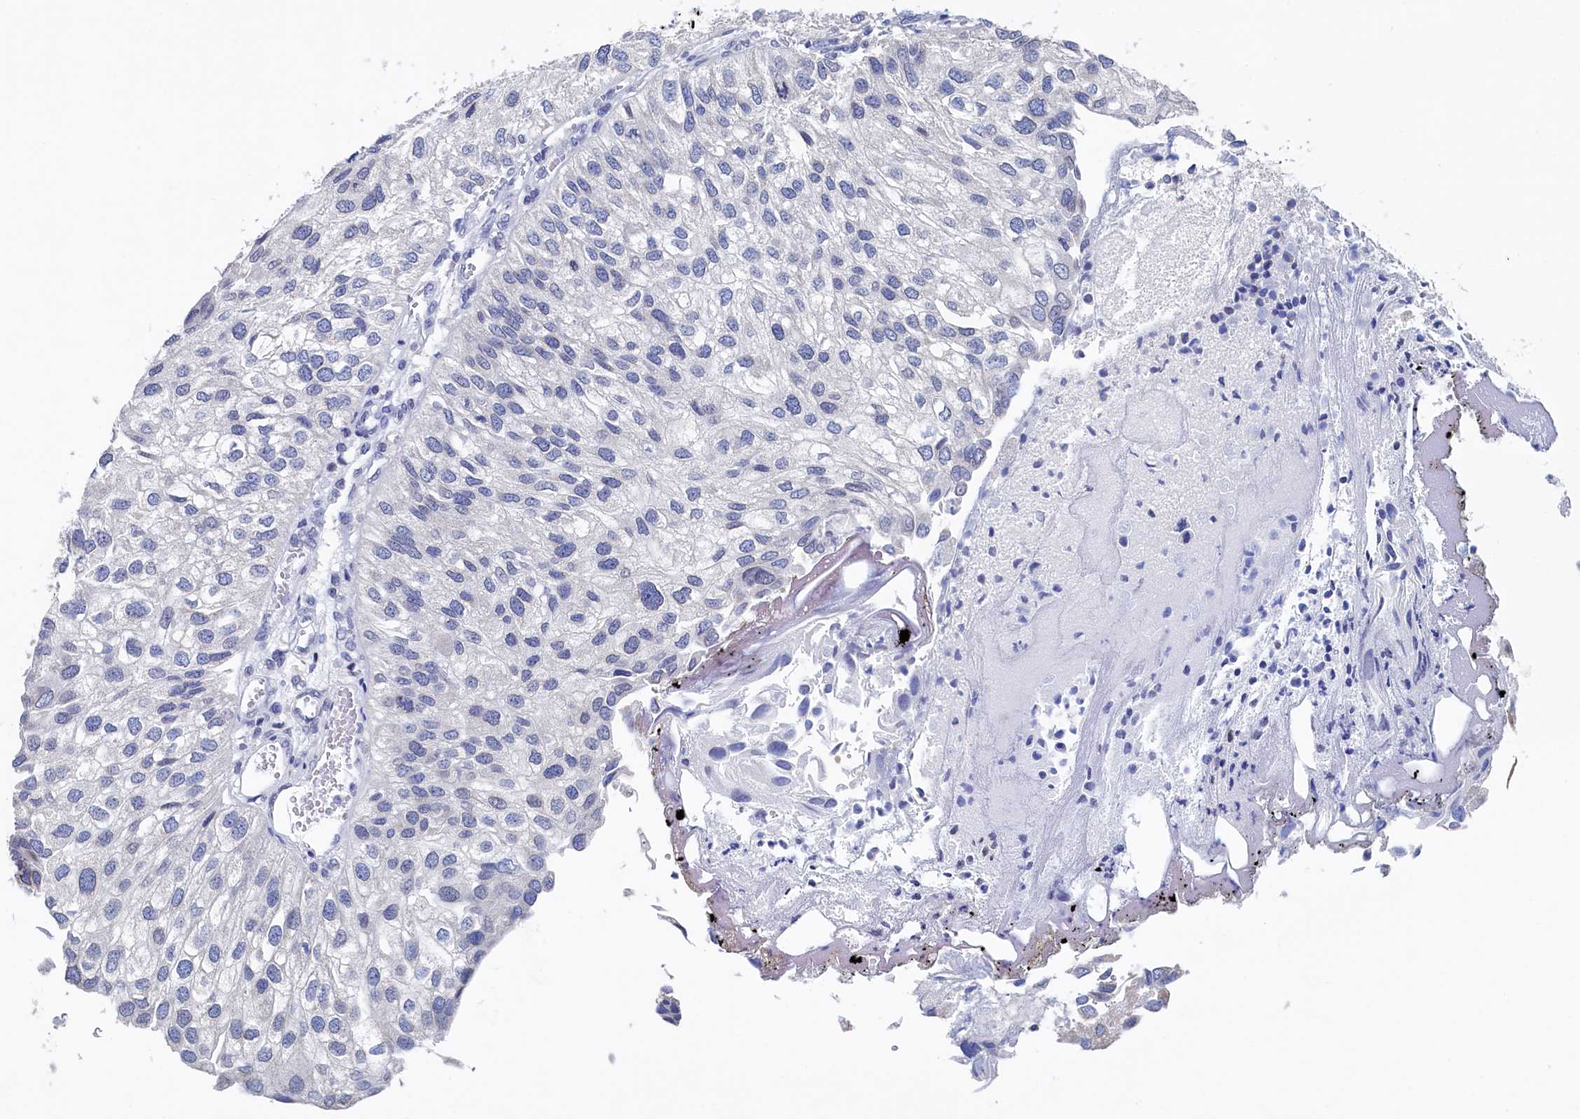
{"staining": {"intensity": "negative", "quantity": "none", "location": "none"}, "tissue": "urothelial cancer", "cell_type": "Tumor cells", "image_type": "cancer", "snomed": [{"axis": "morphology", "description": "Urothelial carcinoma, Low grade"}, {"axis": "topography", "description": "Urinary bladder"}], "caption": "A micrograph of human low-grade urothelial carcinoma is negative for staining in tumor cells. (IHC, brightfield microscopy, high magnification).", "gene": "C11orf54", "patient": {"sex": "female", "age": 89}}